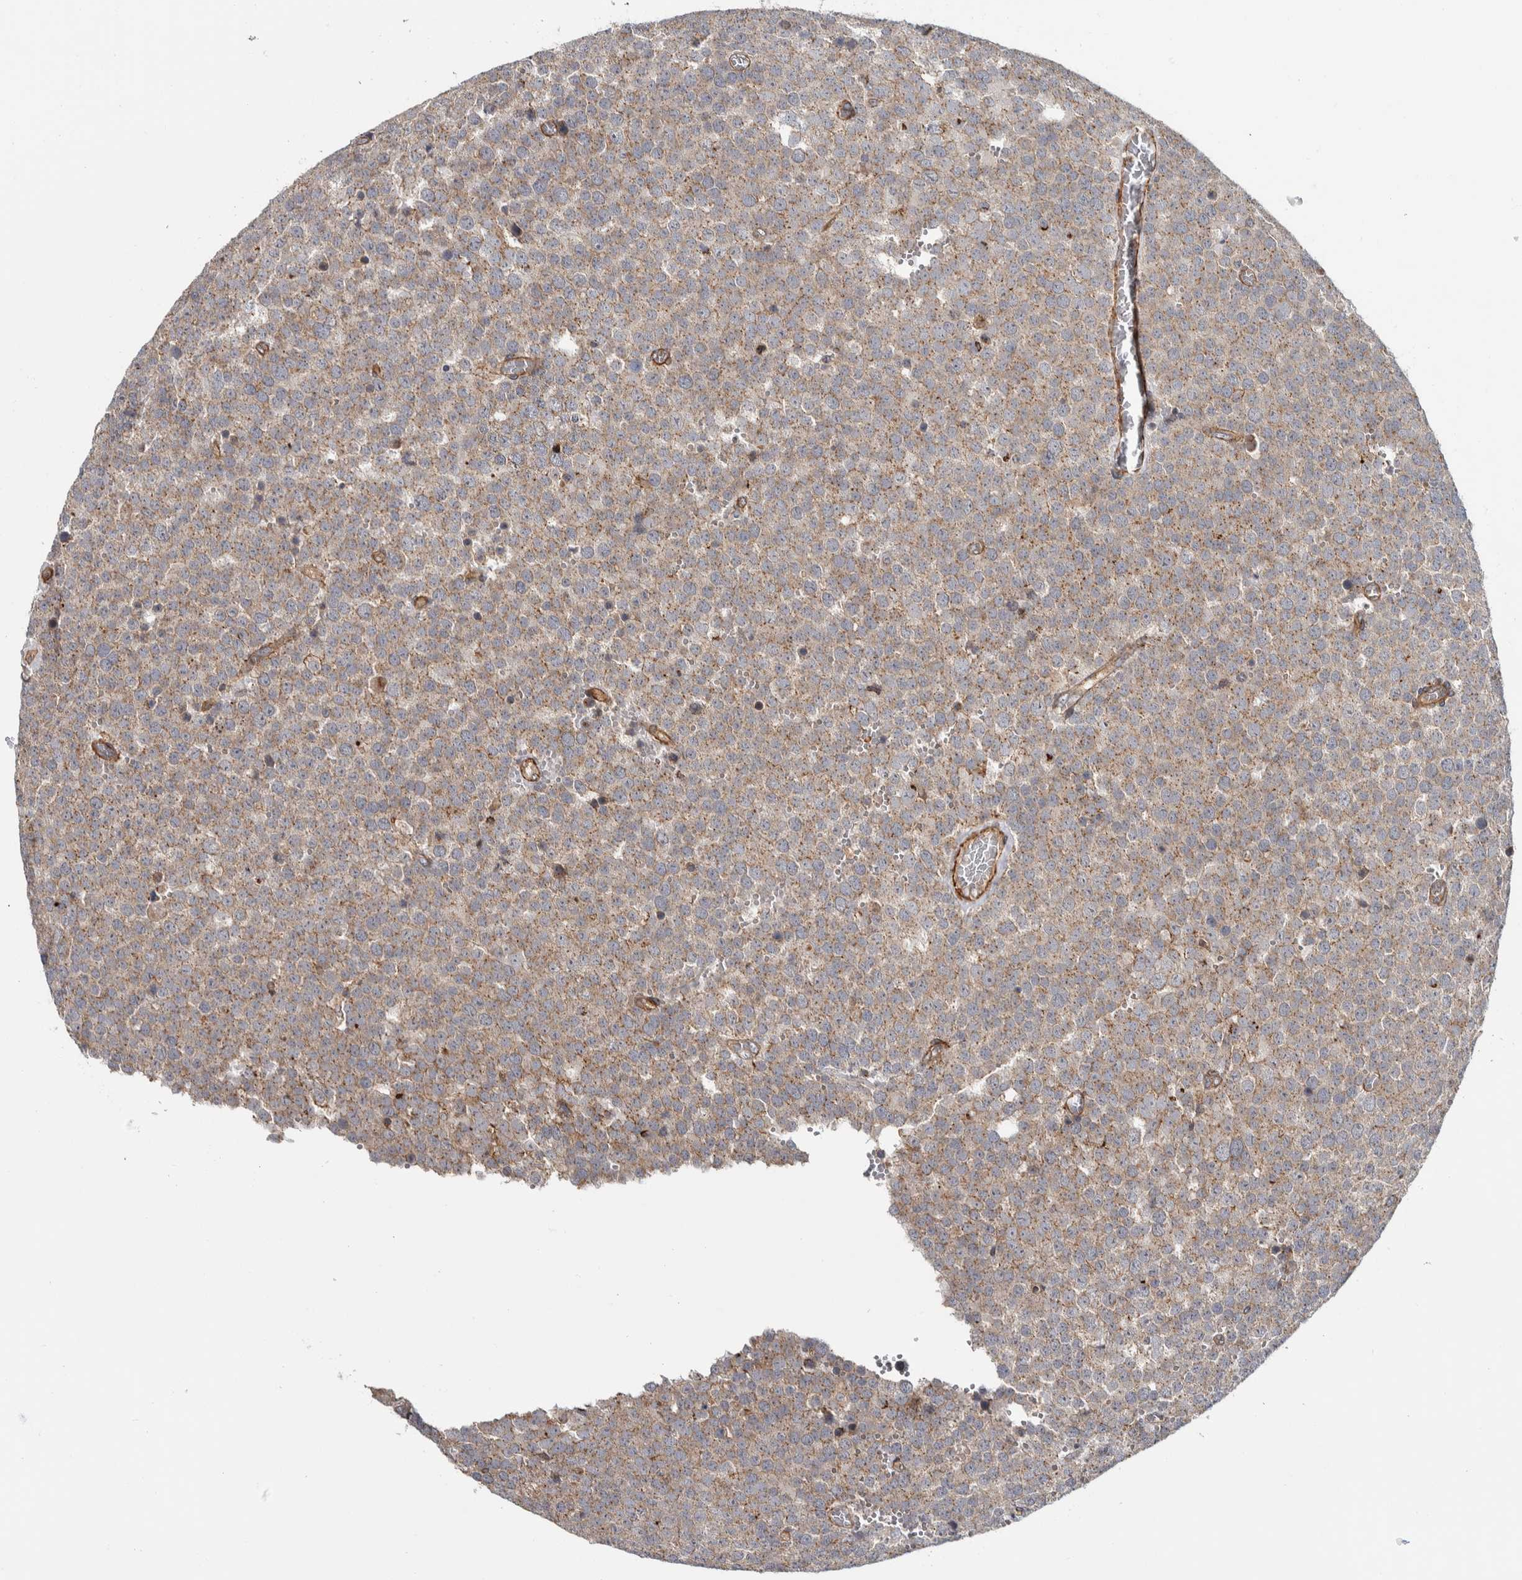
{"staining": {"intensity": "weak", "quantity": ">75%", "location": "cytoplasmic/membranous"}, "tissue": "testis cancer", "cell_type": "Tumor cells", "image_type": "cancer", "snomed": [{"axis": "morphology", "description": "Normal tissue, NOS"}, {"axis": "morphology", "description": "Seminoma, NOS"}, {"axis": "topography", "description": "Testis"}], "caption": "This photomicrograph displays seminoma (testis) stained with immunohistochemistry (IHC) to label a protein in brown. The cytoplasmic/membranous of tumor cells show weak positivity for the protein. Nuclei are counter-stained blue.", "gene": "CHMP4C", "patient": {"sex": "male", "age": 71}}